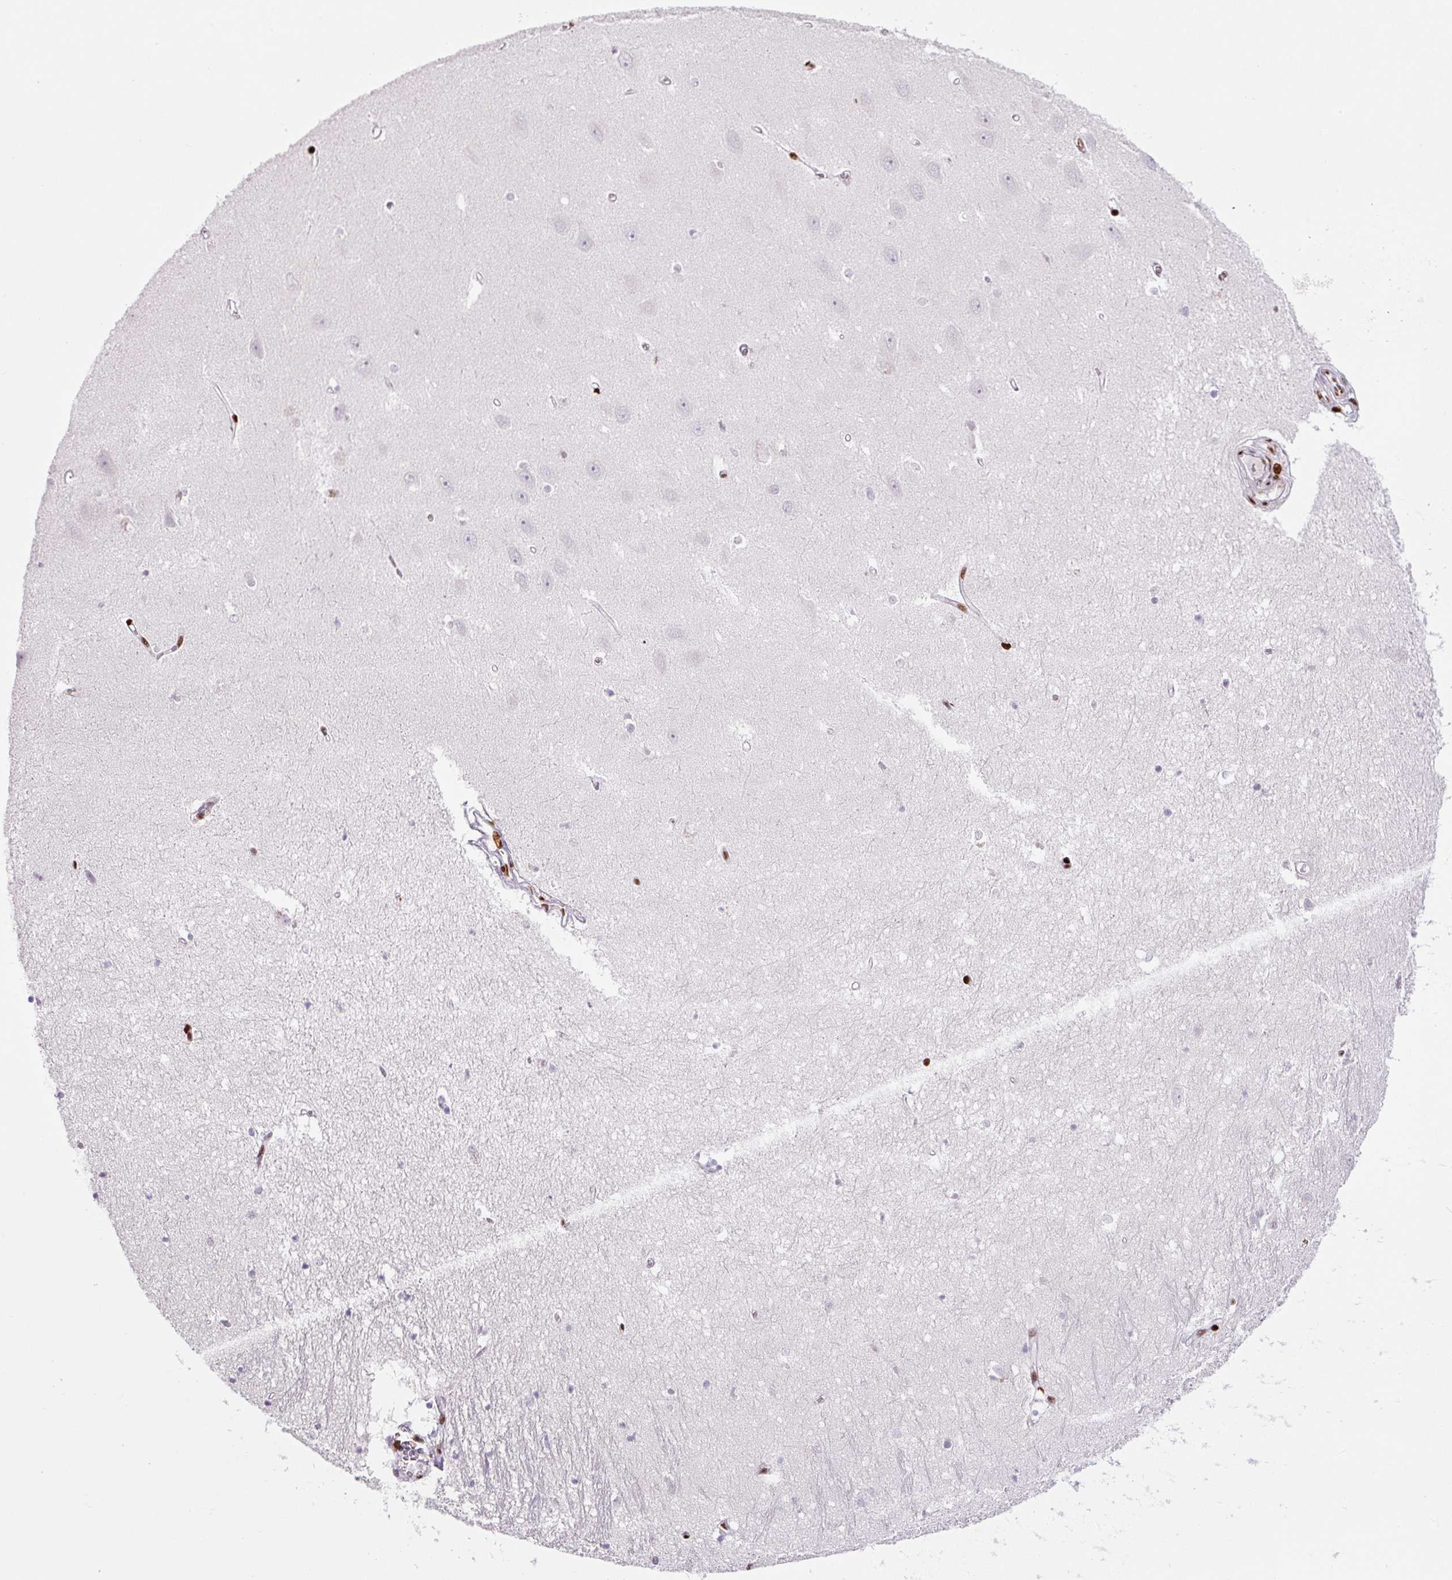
{"staining": {"intensity": "strong", "quantity": "<25%", "location": "nuclear"}, "tissue": "hippocampus", "cell_type": "Glial cells", "image_type": "normal", "snomed": [{"axis": "morphology", "description": "Normal tissue, NOS"}, {"axis": "topography", "description": "Hippocampus"}], "caption": "Protein expression analysis of benign hippocampus reveals strong nuclear expression in about <25% of glial cells. (Stains: DAB (3,3'-diaminobenzidine) in brown, nuclei in blue, Microscopy: brightfield microscopy at high magnification).", "gene": "ZEB1", "patient": {"sex": "female", "age": 64}}